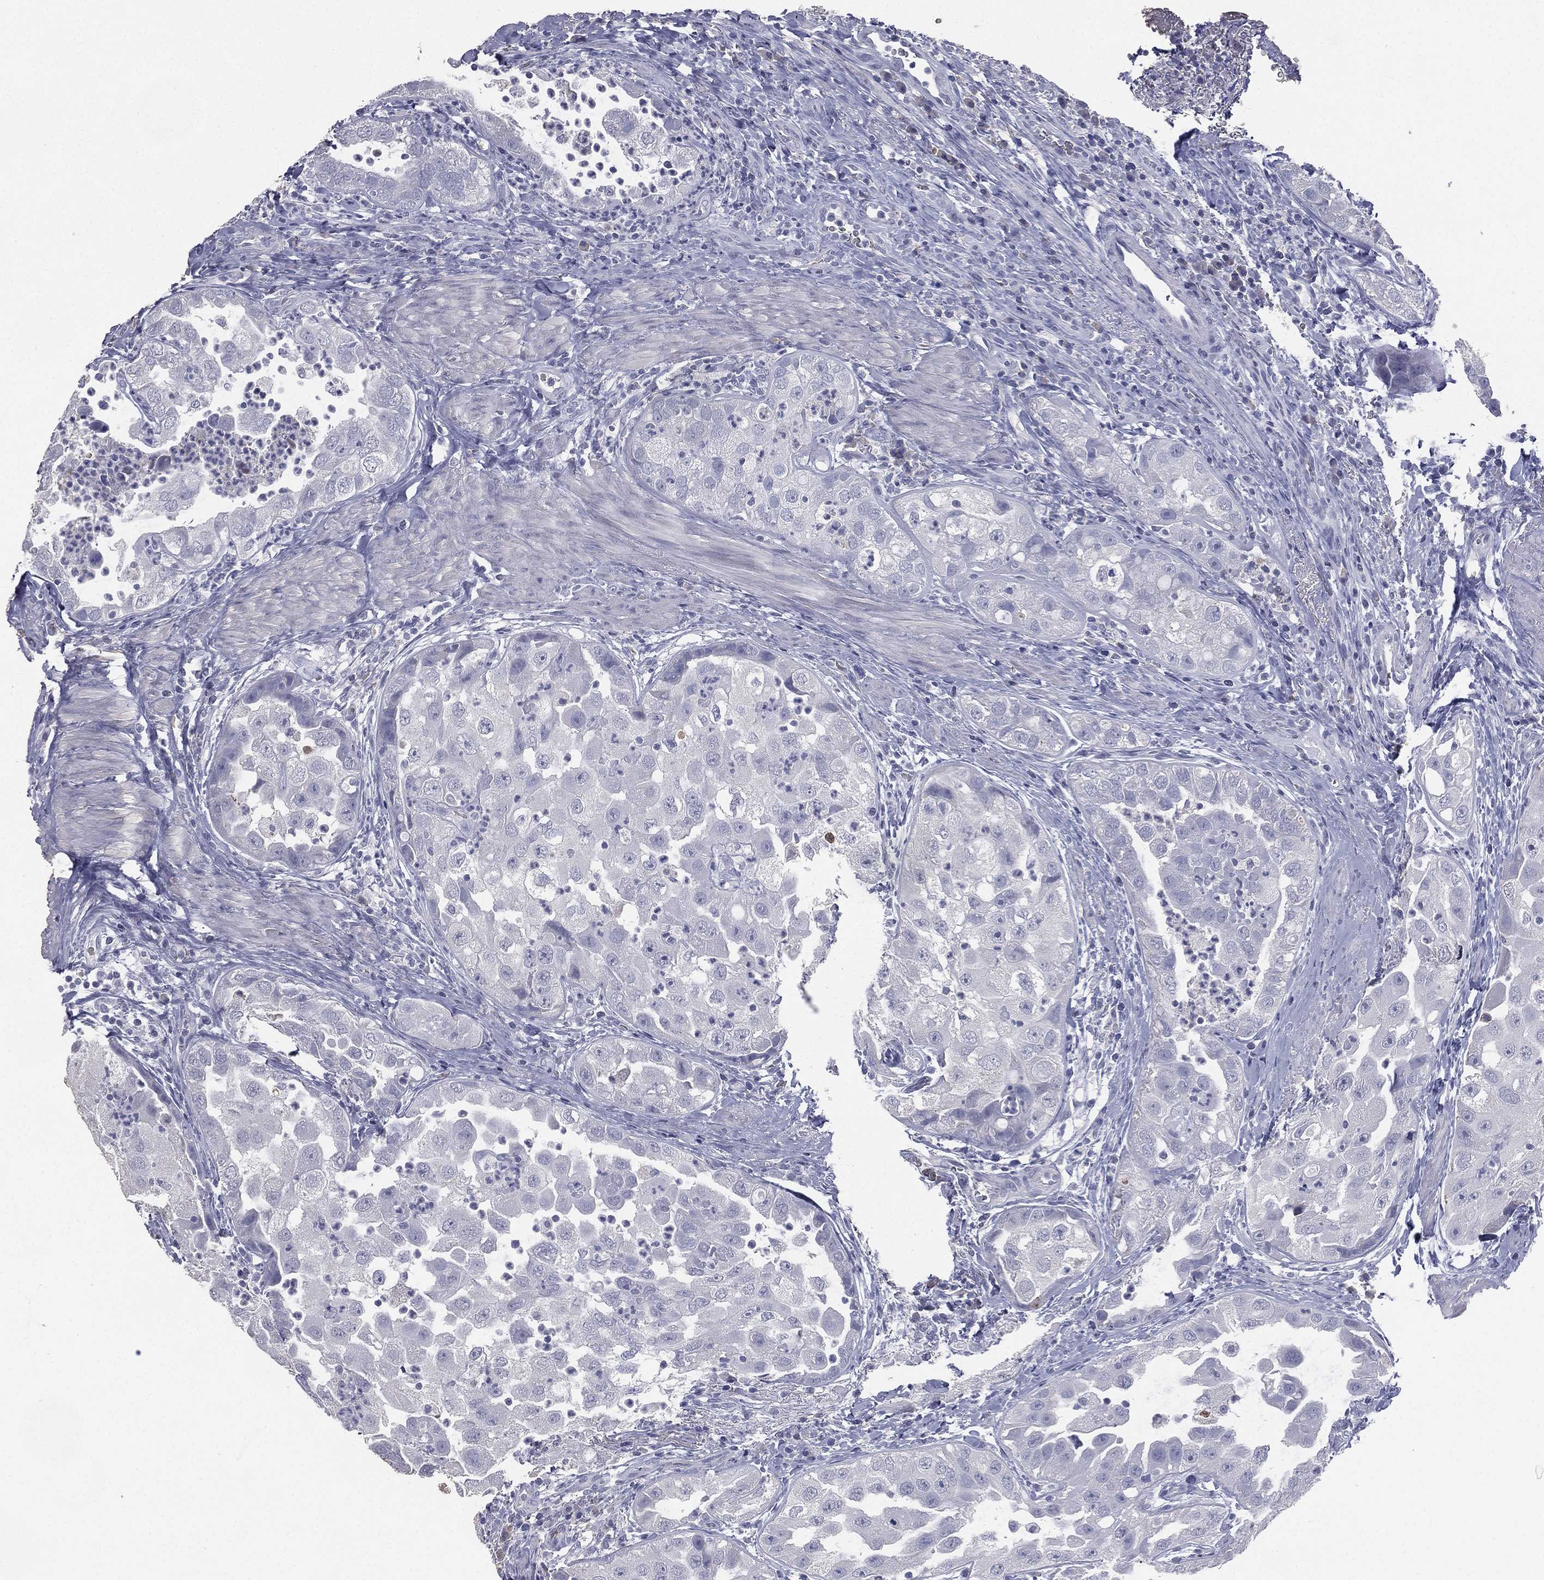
{"staining": {"intensity": "negative", "quantity": "none", "location": "none"}, "tissue": "urothelial cancer", "cell_type": "Tumor cells", "image_type": "cancer", "snomed": [{"axis": "morphology", "description": "Urothelial carcinoma, High grade"}, {"axis": "topography", "description": "Urinary bladder"}], "caption": "There is no significant expression in tumor cells of urothelial carcinoma (high-grade).", "gene": "ESX1", "patient": {"sex": "female", "age": 41}}